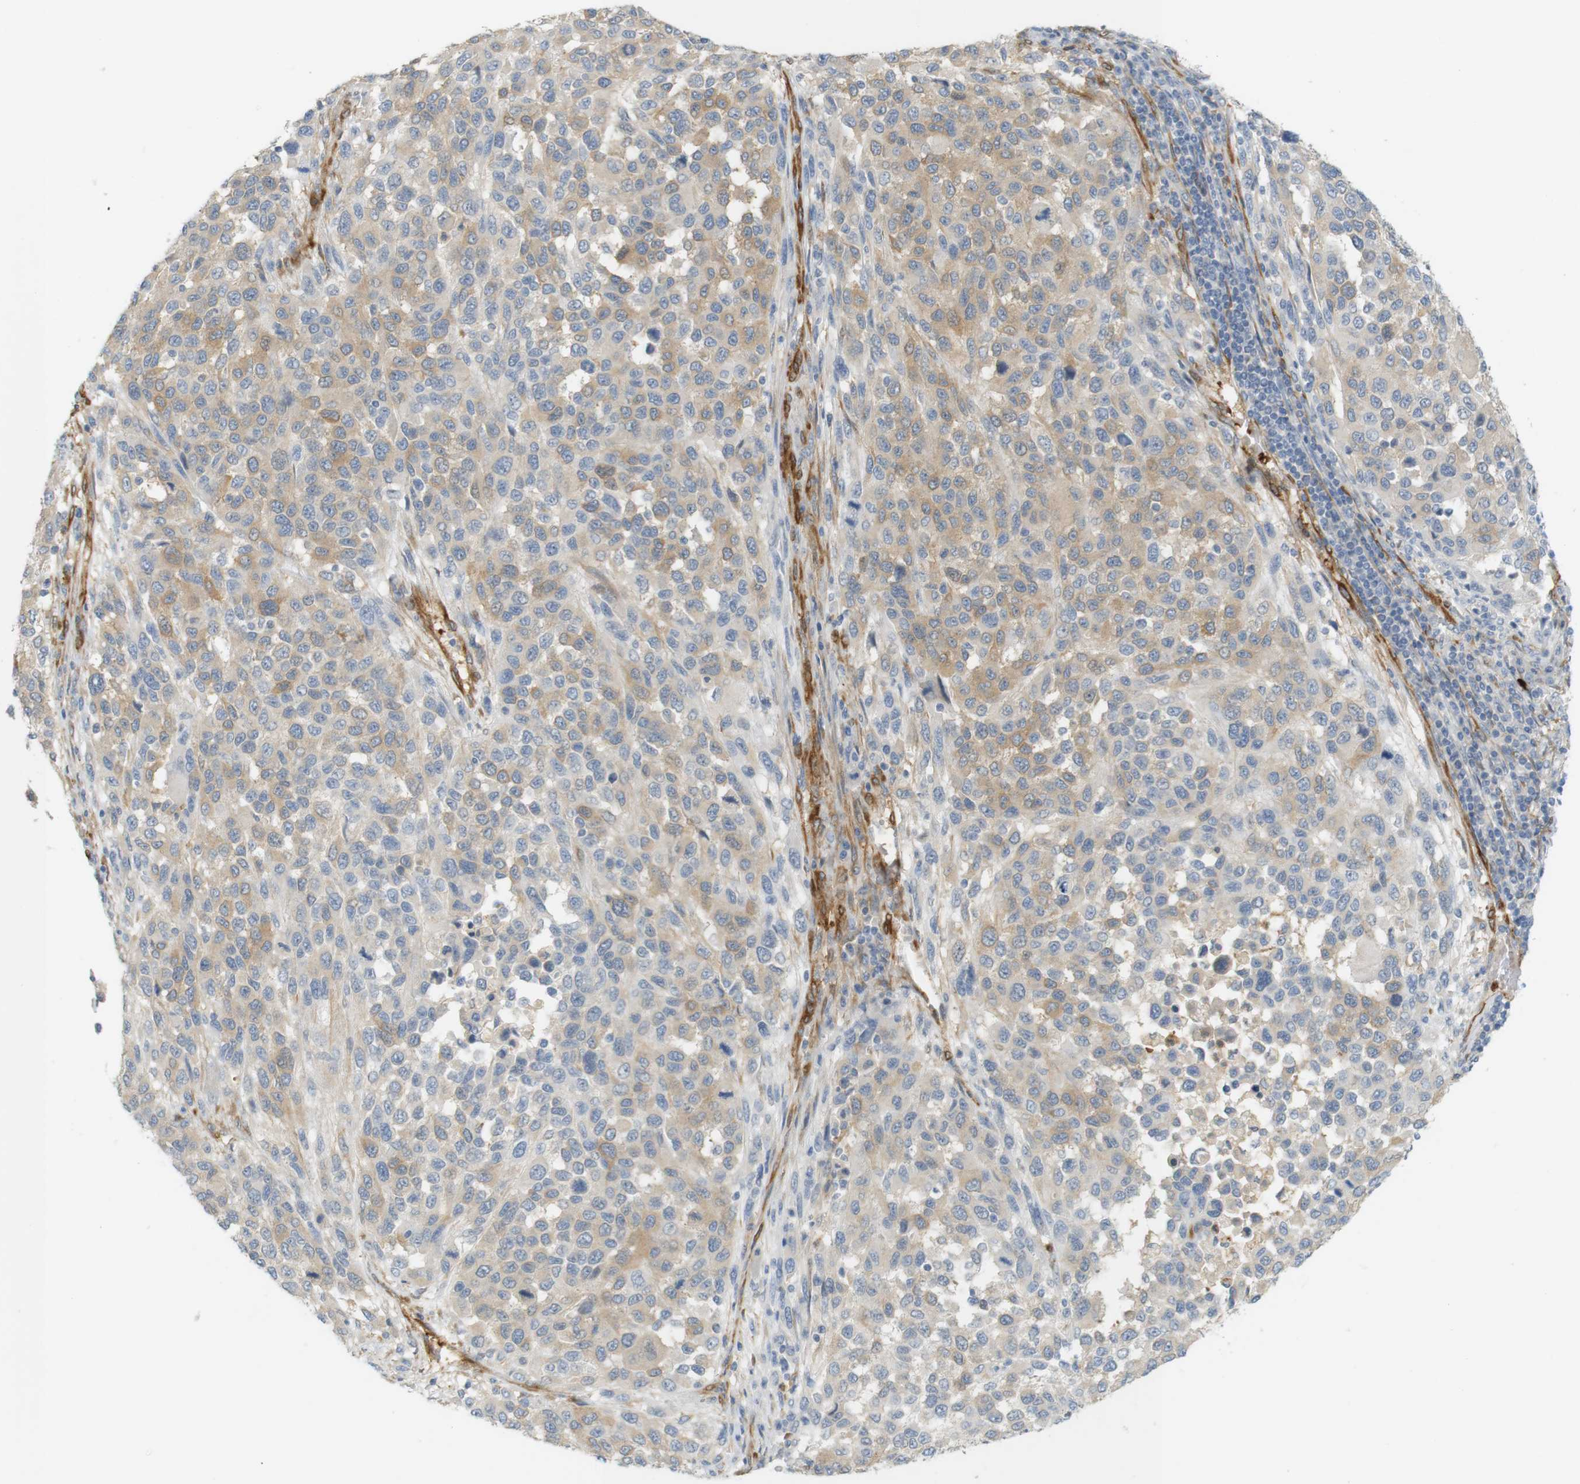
{"staining": {"intensity": "weak", "quantity": "25%-75%", "location": "cytoplasmic/membranous"}, "tissue": "melanoma", "cell_type": "Tumor cells", "image_type": "cancer", "snomed": [{"axis": "morphology", "description": "Malignant melanoma, Metastatic site"}, {"axis": "topography", "description": "Lymph node"}], "caption": "Tumor cells display weak cytoplasmic/membranous staining in approximately 25%-75% of cells in melanoma.", "gene": "PDE3A", "patient": {"sex": "male", "age": 61}}